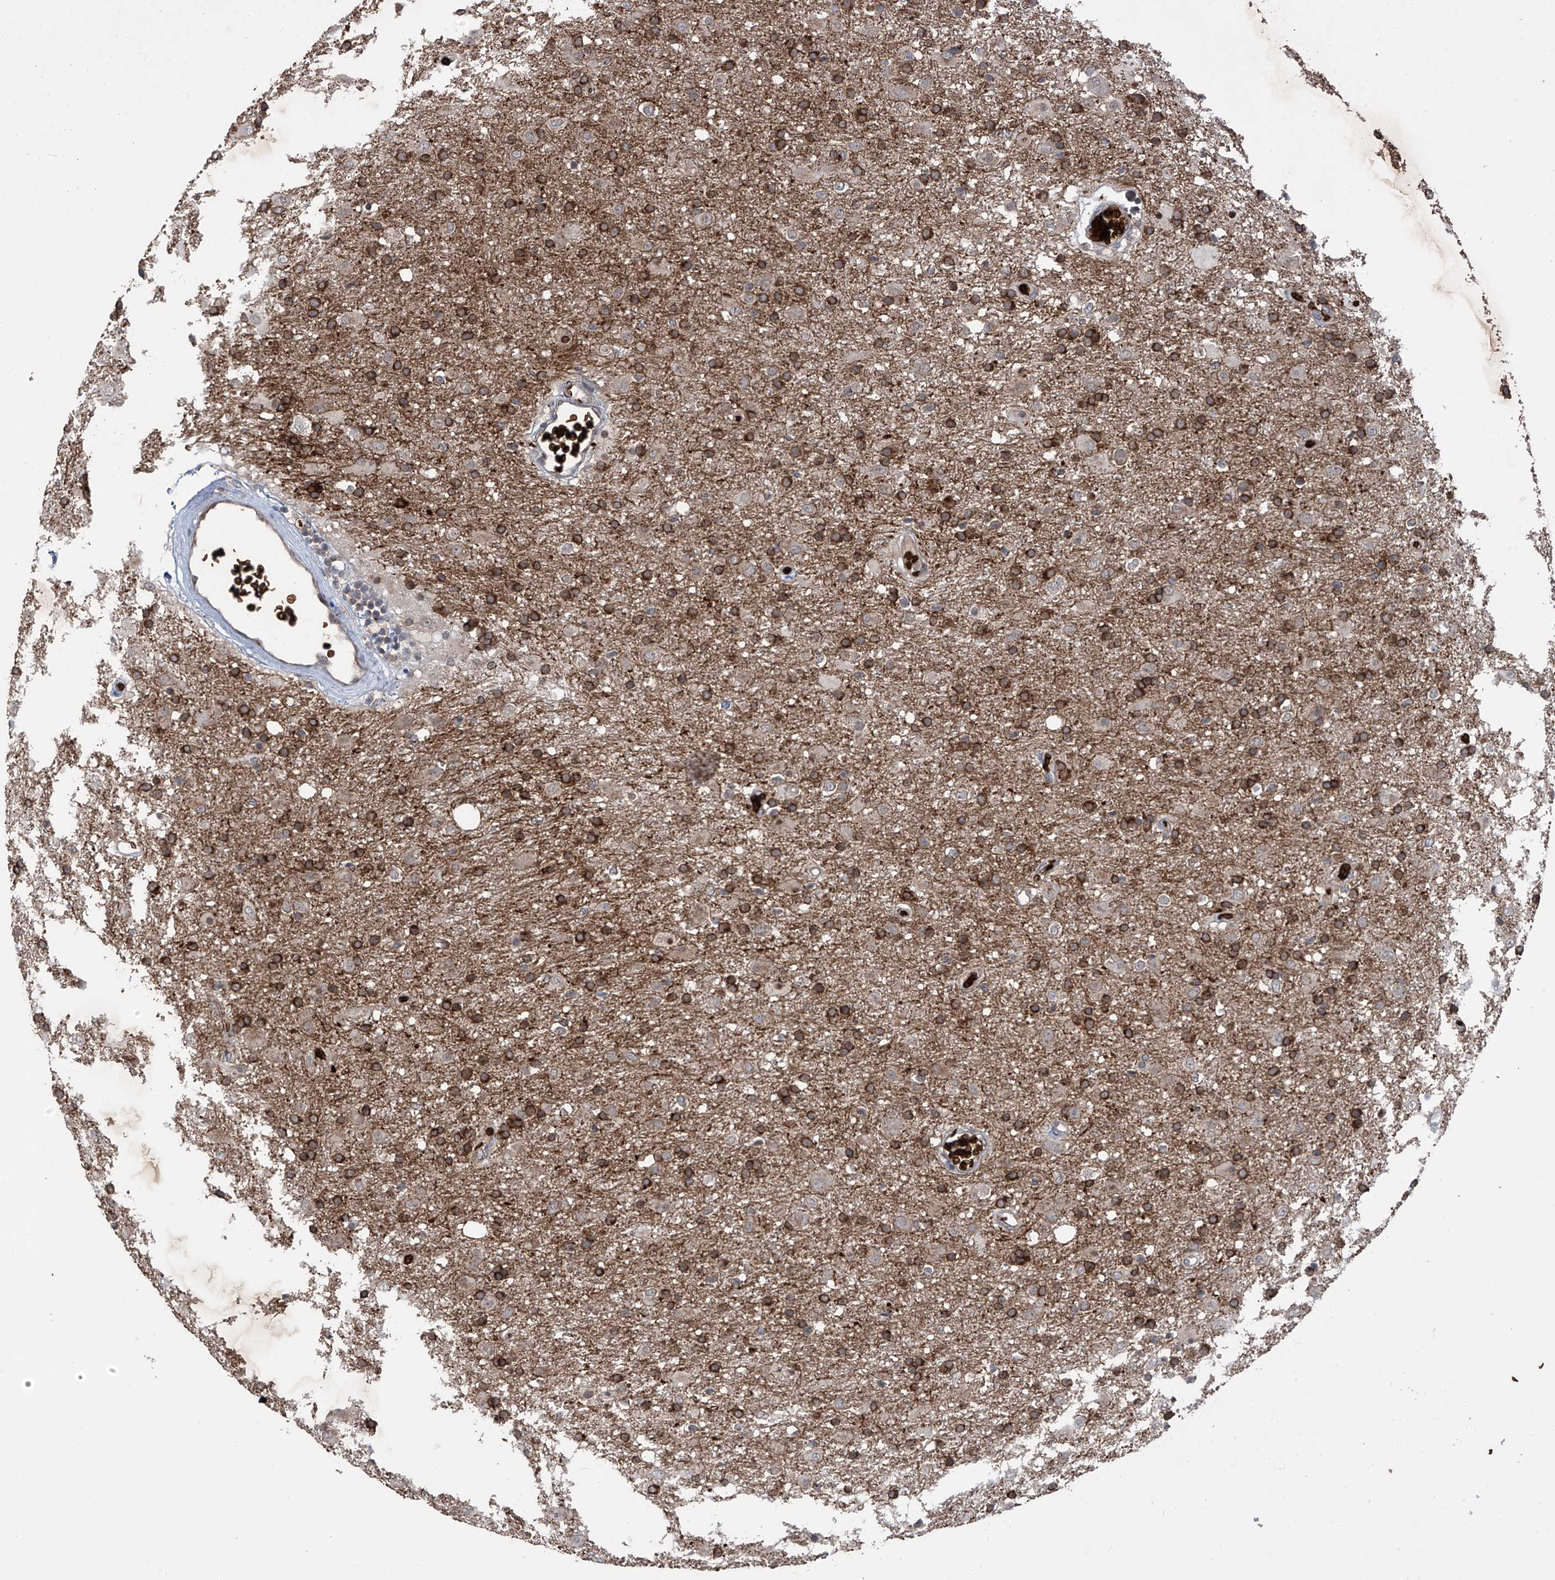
{"staining": {"intensity": "weak", "quantity": ">75%", "location": "cytoplasmic/membranous"}, "tissue": "glioma", "cell_type": "Tumor cells", "image_type": "cancer", "snomed": [{"axis": "morphology", "description": "Glioma, malignant, Low grade"}, {"axis": "topography", "description": "Brain"}], "caption": "Glioma tissue reveals weak cytoplasmic/membranous positivity in approximately >75% of tumor cells The protein of interest is shown in brown color, while the nuclei are stained blue.", "gene": "ZDHHC9", "patient": {"sex": "male", "age": 65}}